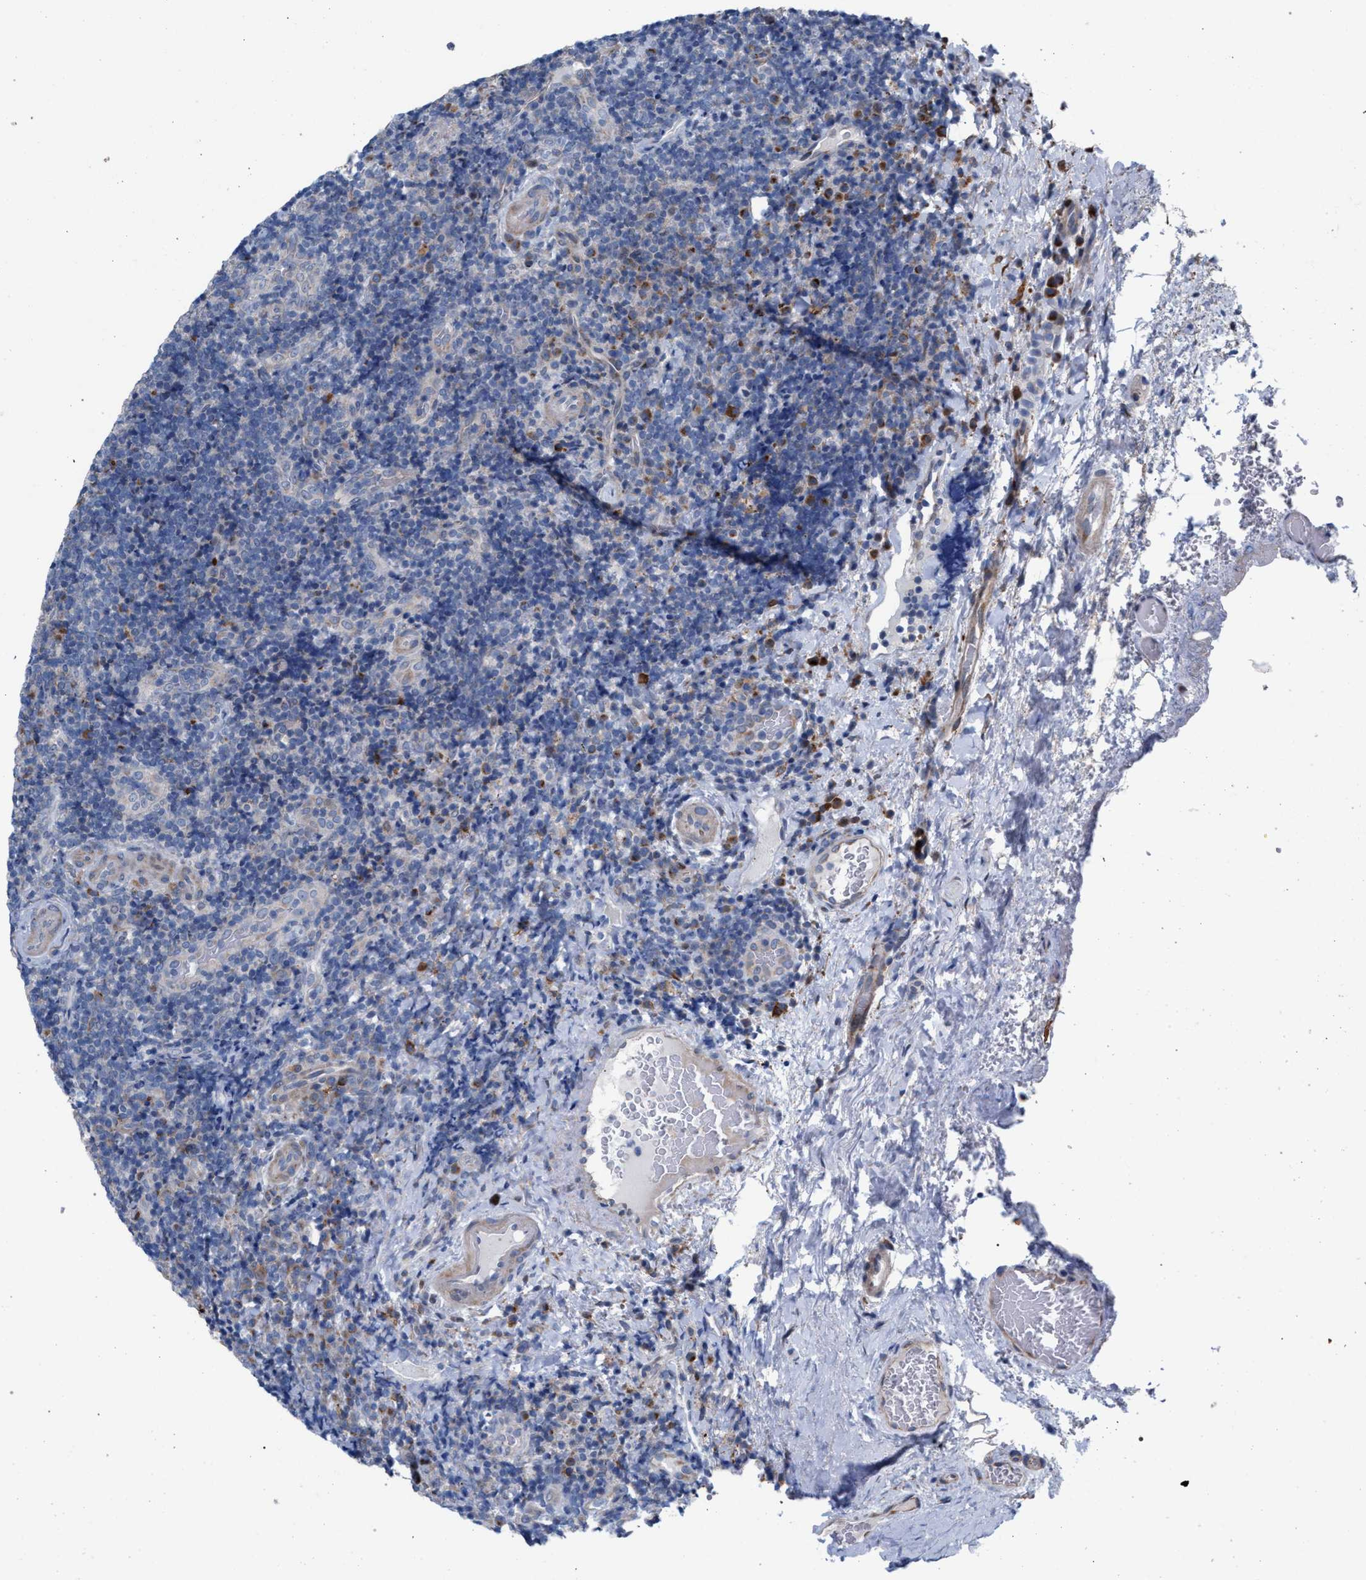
{"staining": {"intensity": "negative", "quantity": "none", "location": "none"}, "tissue": "lymphoma", "cell_type": "Tumor cells", "image_type": "cancer", "snomed": [{"axis": "morphology", "description": "Malignant lymphoma, non-Hodgkin's type, High grade"}, {"axis": "topography", "description": "Tonsil"}], "caption": "This is an IHC photomicrograph of lymphoma. There is no expression in tumor cells.", "gene": "RNF135", "patient": {"sex": "female", "age": 36}}